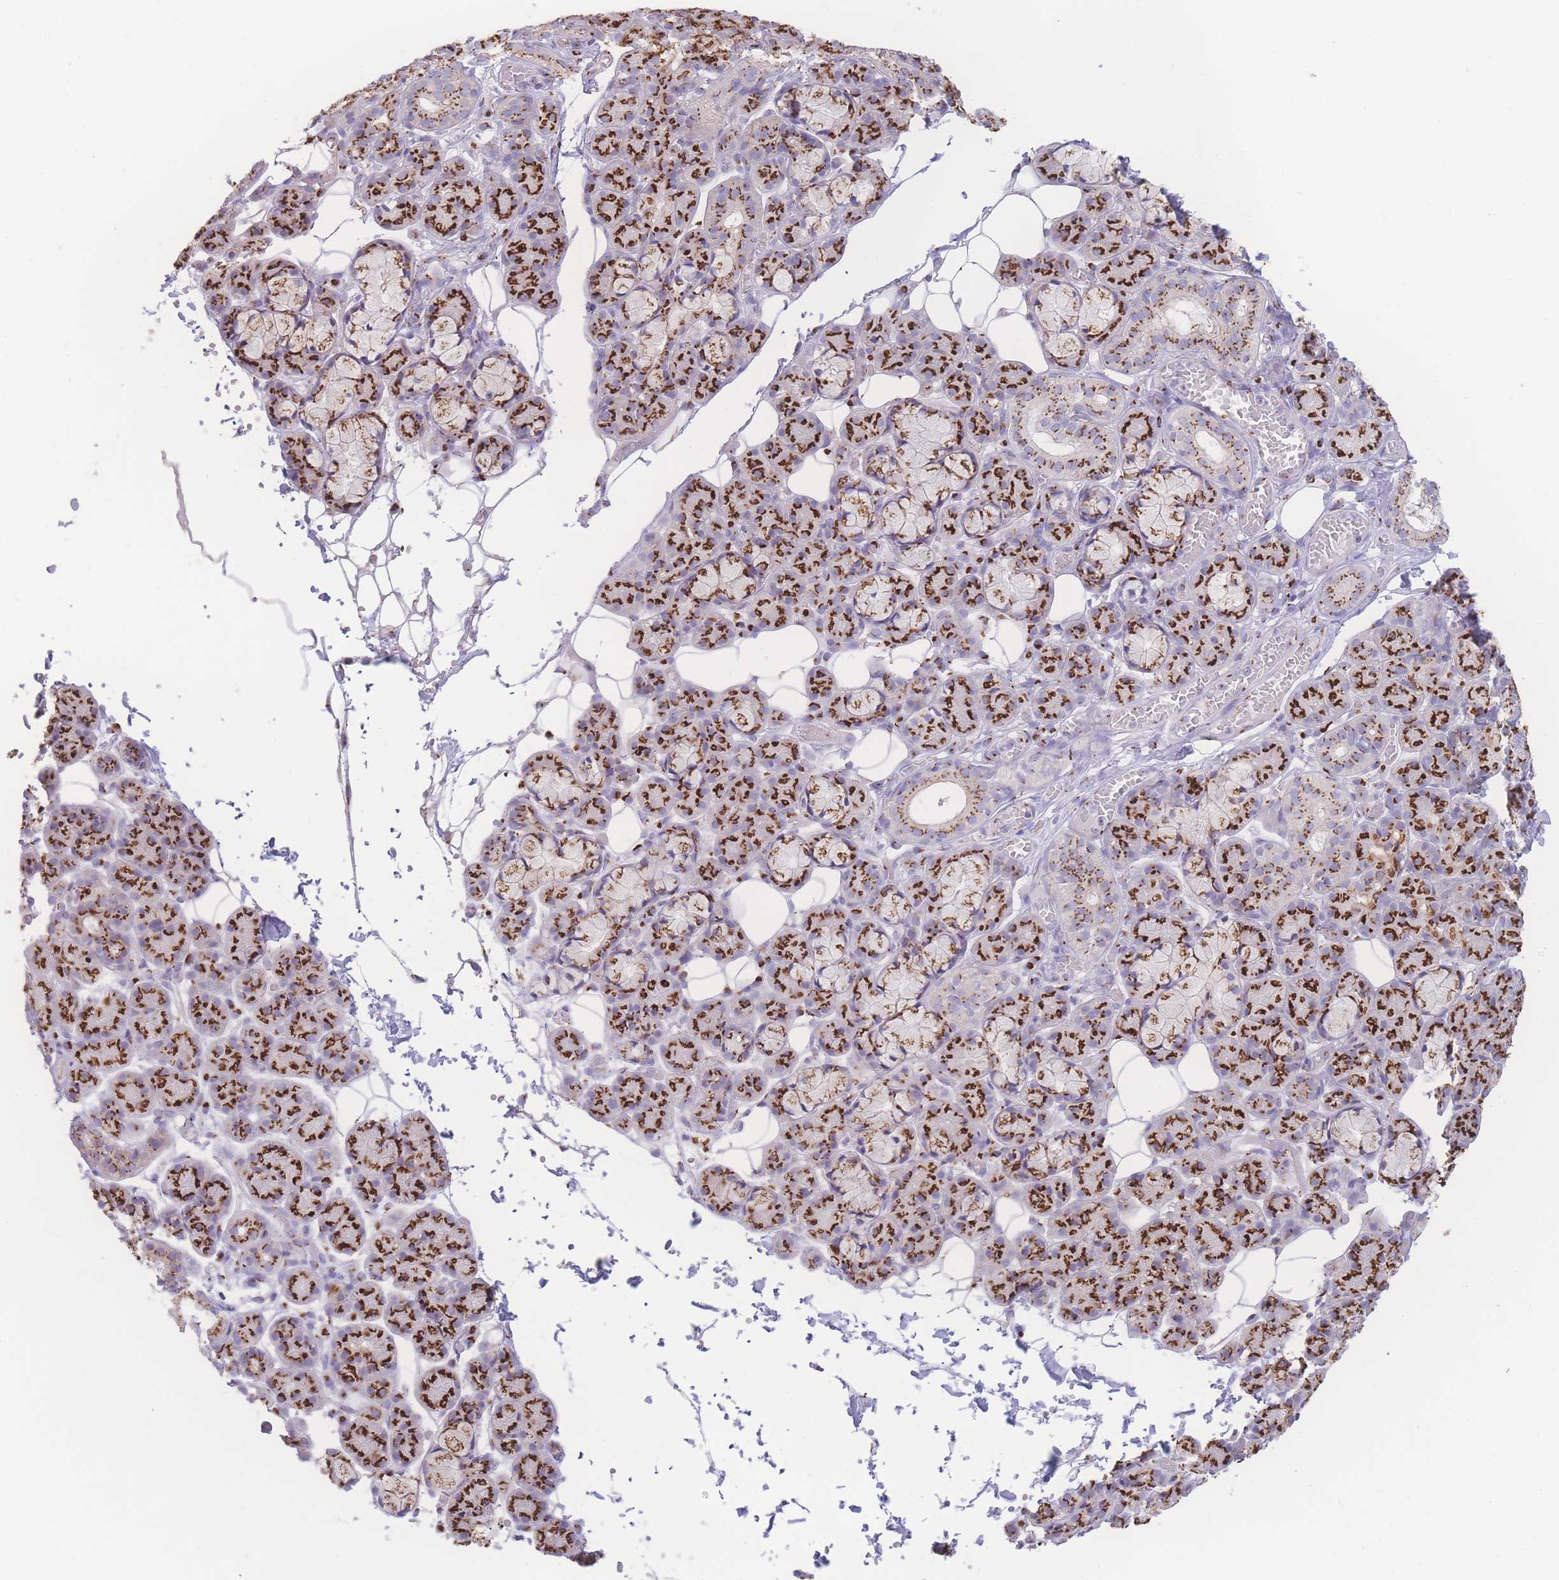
{"staining": {"intensity": "strong", "quantity": ">75%", "location": "cytoplasmic/membranous"}, "tissue": "salivary gland", "cell_type": "Glandular cells", "image_type": "normal", "snomed": [{"axis": "morphology", "description": "Normal tissue, NOS"}, {"axis": "topography", "description": "Salivary gland"}], "caption": "Protein expression analysis of unremarkable salivary gland displays strong cytoplasmic/membranous positivity in approximately >75% of glandular cells.", "gene": "GOLM2", "patient": {"sex": "male", "age": 63}}